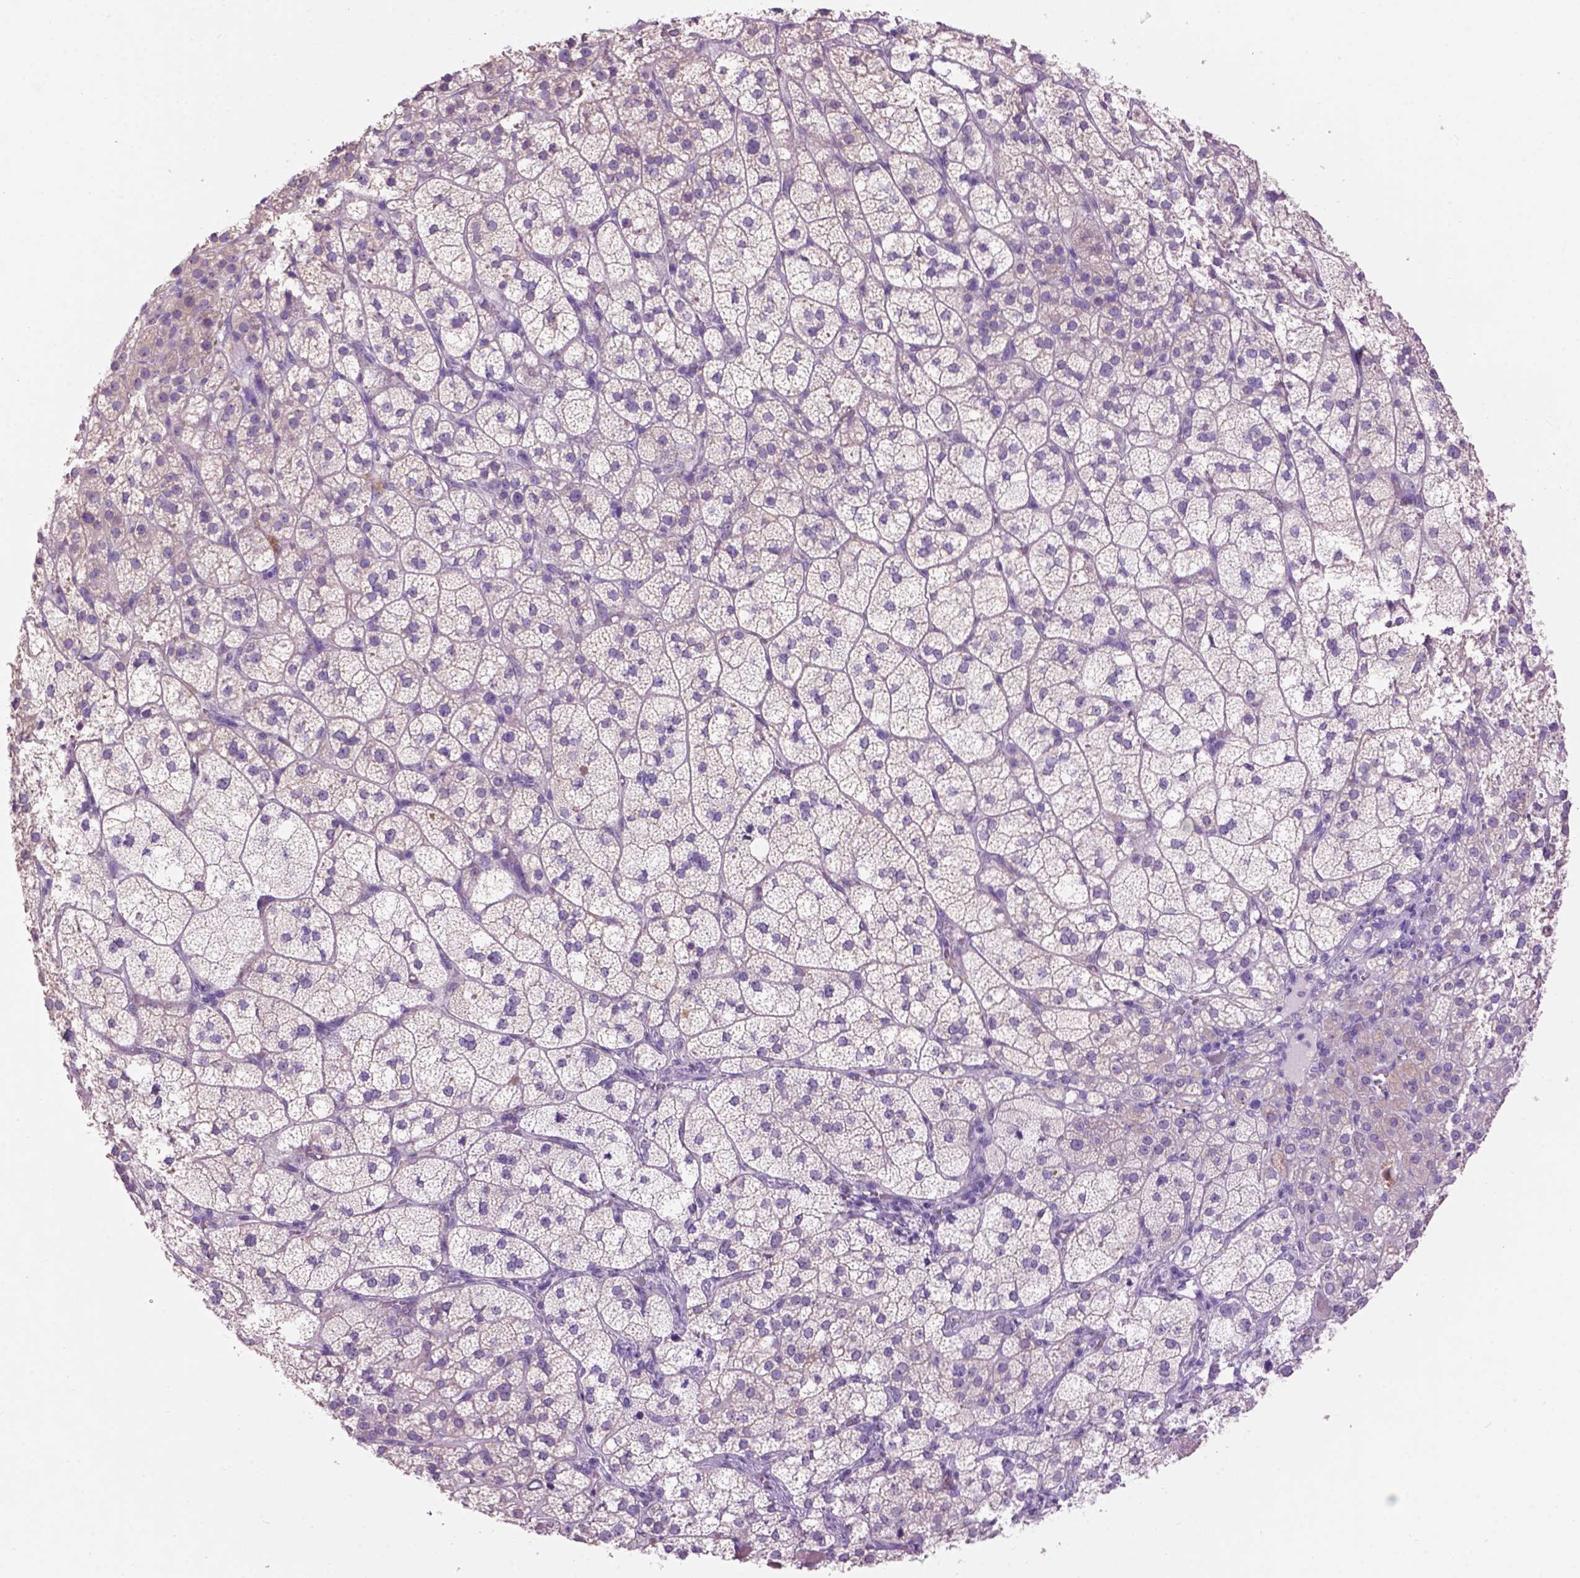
{"staining": {"intensity": "negative", "quantity": "none", "location": "none"}, "tissue": "adrenal gland", "cell_type": "Glandular cells", "image_type": "normal", "snomed": [{"axis": "morphology", "description": "Normal tissue, NOS"}, {"axis": "topography", "description": "Adrenal gland"}], "caption": "This micrograph is of unremarkable adrenal gland stained with IHC to label a protein in brown with the nuclei are counter-stained blue. There is no staining in glandular cells.", "gene": "CRYBA4", "patient": {"sex": "female", "age": 60}}